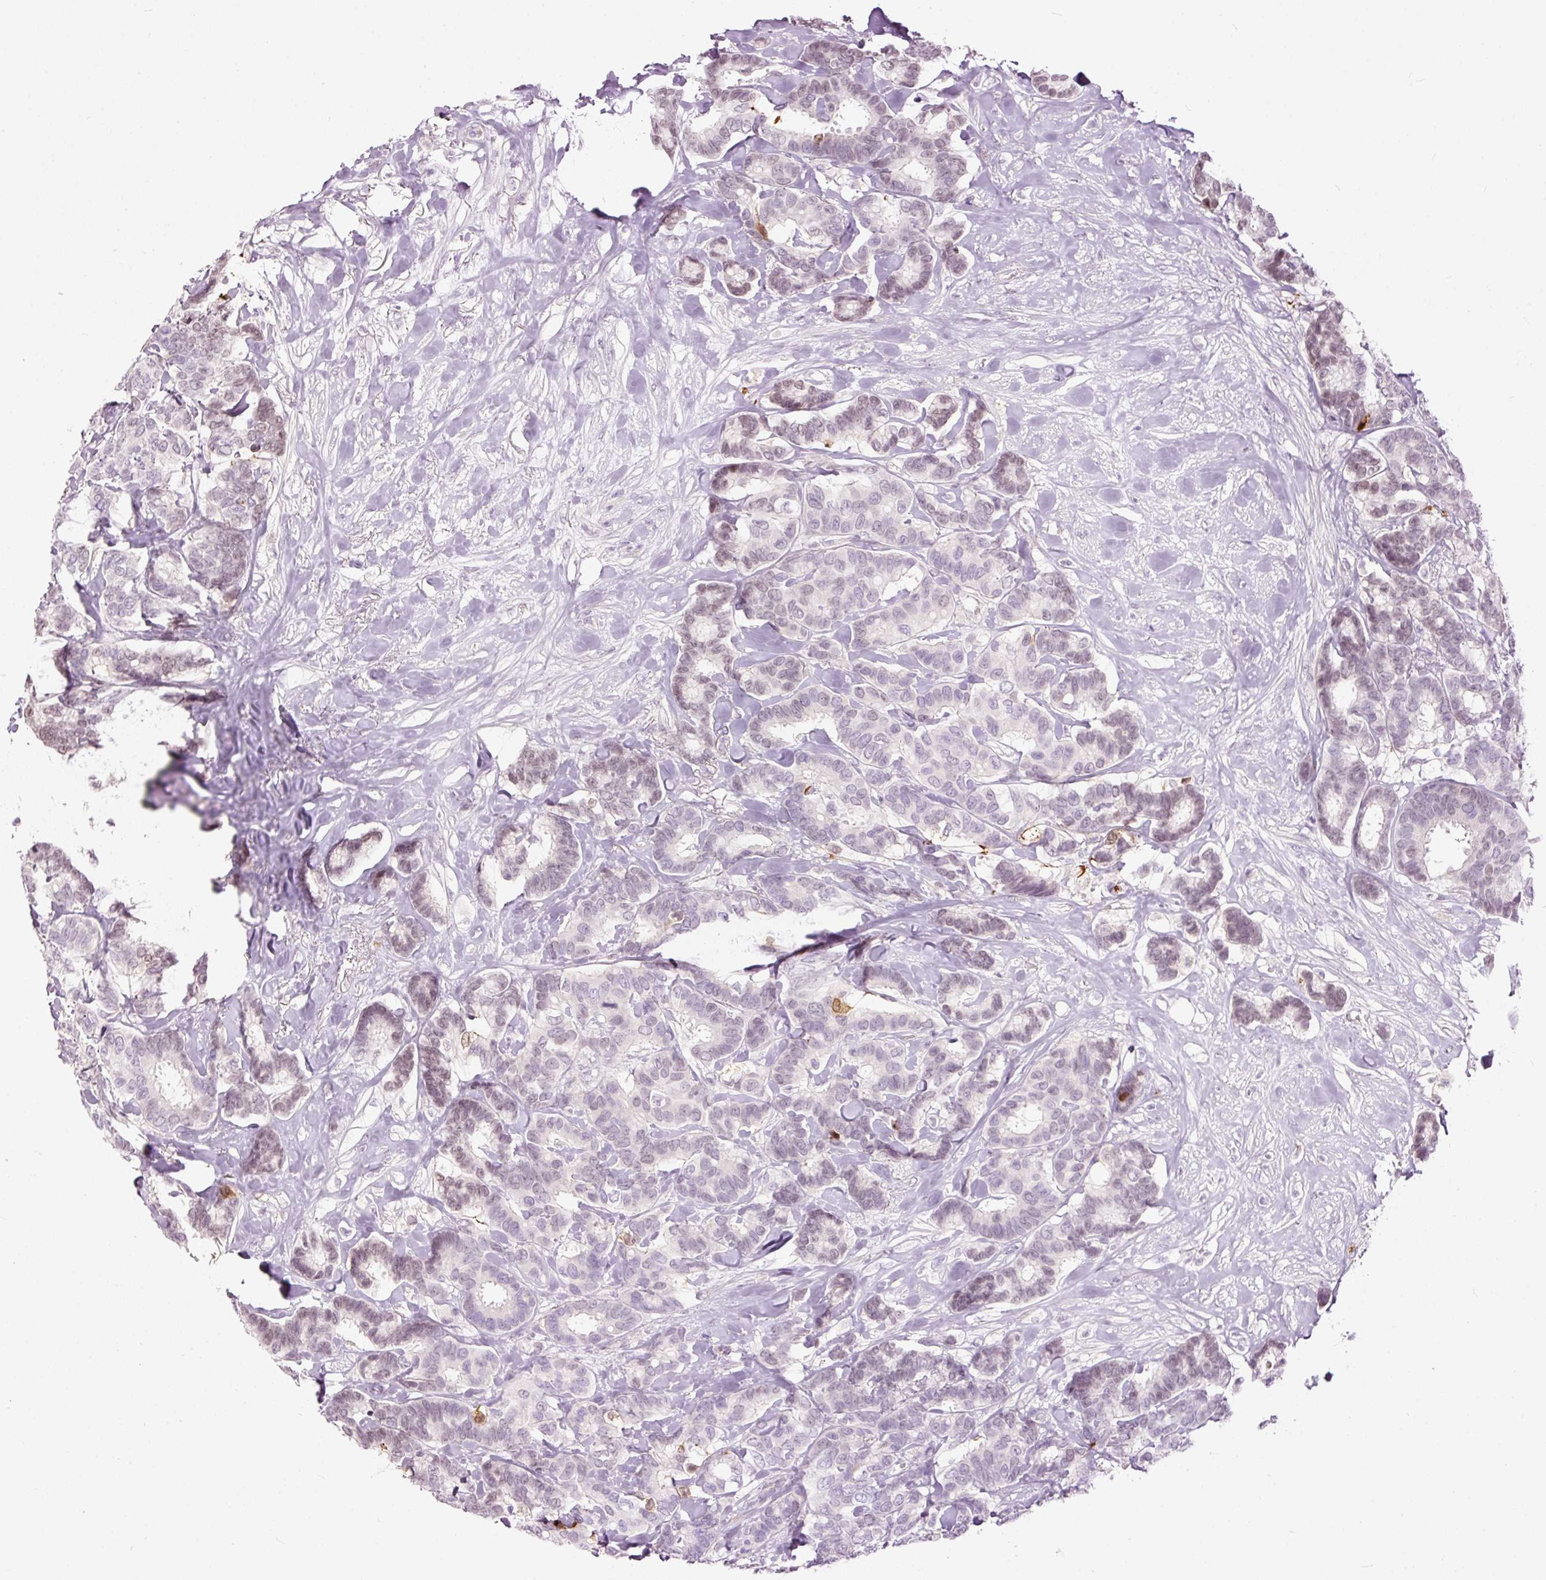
{"staining": {"intensity": "moderate", "quantity": "<25%", "location": "nuclear"}, "tissue": "breast cancer", "cell_type": "Tumor cells", "image_type": "cancer", "snomed": [{"axis": "morphology", "description": "Normal tissue, NOS"}, {"axis": "morphology", "description": "Duct carcinoma"}, {"axis": "topography", "description": "Breast"}], "caption": "A micrograph of human infiltrating ductal carcinoma (breast) stained for a protein shows moderate nuclear brown staining in tumor cells.", "gene": "FCRL4", "patient": {"sex": "female", "age": 87}}